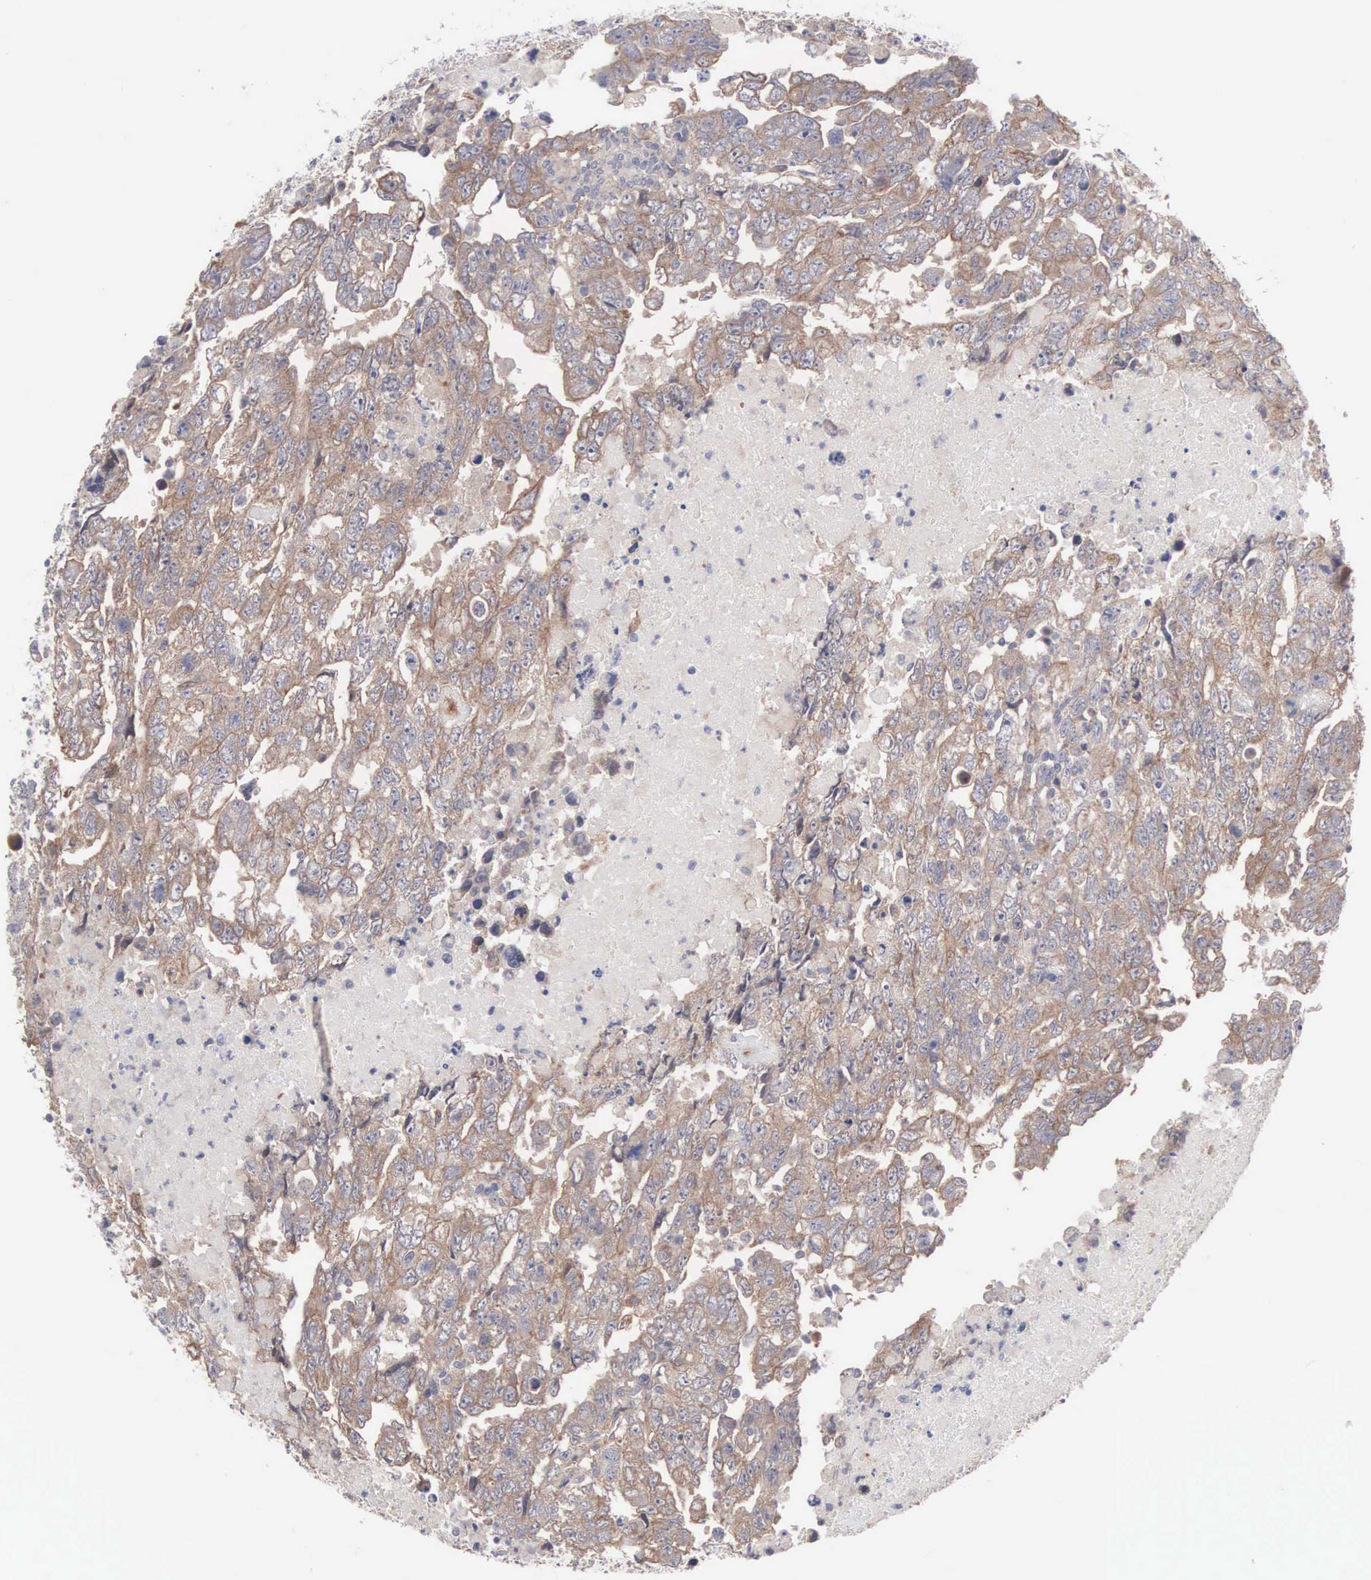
{"staining": {"intensity": "moderate", "quantity": ">75%", "location": "cytoplasmic/membranous"}, "tissue": "testis cancer", "cell_type": "Tumor cells", "image_type": "cancer", "snomed": [{"axis": "morphology", "description": "Carcinoma, Embryonal, NOS"}, {"axis": "topography", "description": "Testis"}], "caption": "Moderate cytoplasmic/membranous expression for a protein is appreciated in about >75% of tumor cells of testis cancer (embryonal carcinoma) using IHC.", "gene": "INF2", "patient": {"sex": "male", "age": 36}}